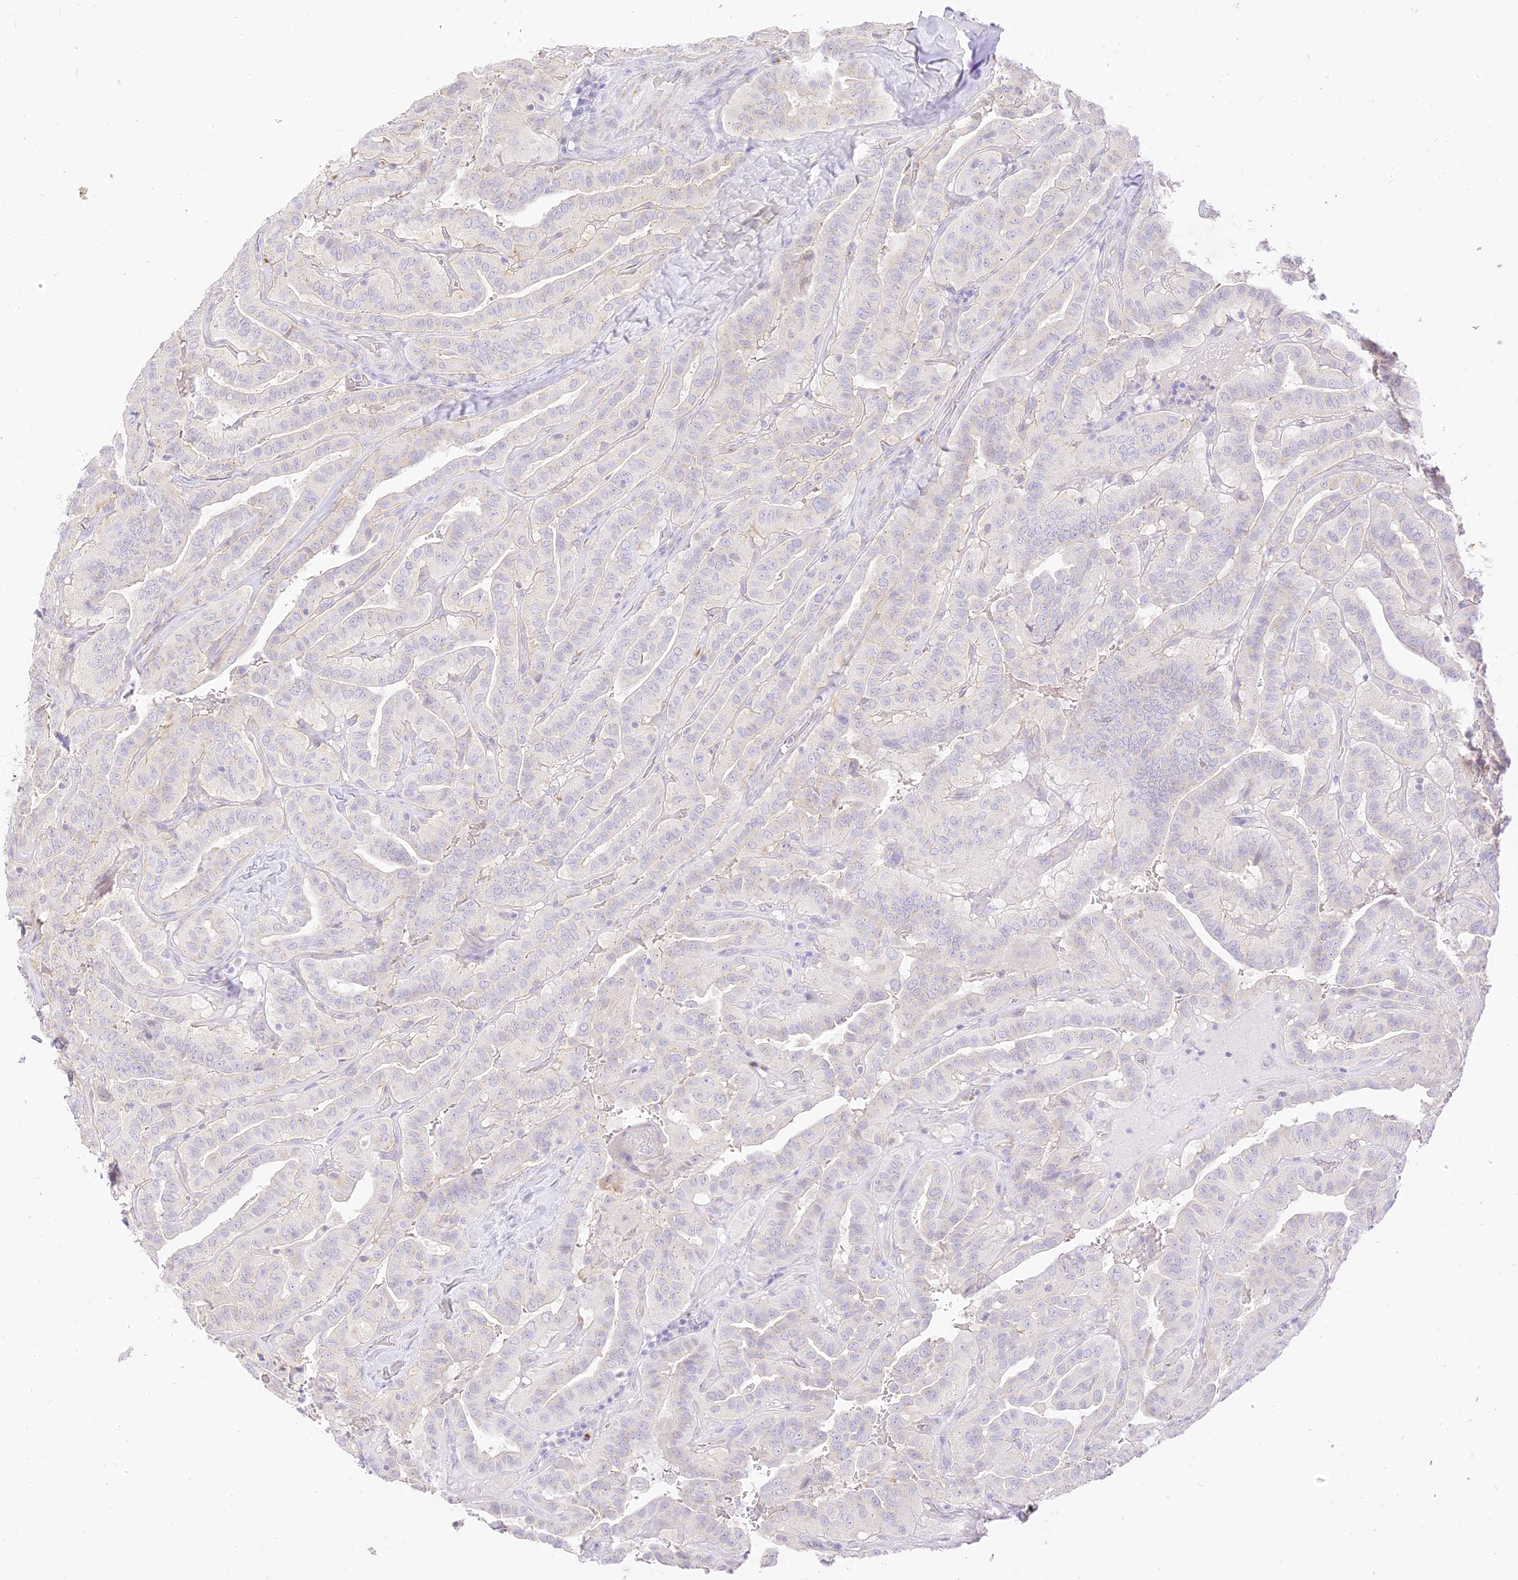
{"staining": {"intensity": "negative", "quantity": "none", "location": "none"}, "tissue": "thyroid cancer", "cell_type": "Tumor cells", "image_type": "cancer", "snomed": [{"axis": "morphology", "description": "Papillary adenocarcinoma, NOS"}, {"axis": "topography", "description": "Thyroid gland"}], "caption": "High magnification brightfield microscopy of thyroid cancer stained with DAB (brown) and counterstained with hematoxylin (blue): tumor cells show no significant staining. The staining was performed using DAB (3,3'-diaminobenzidine) to visualize the protein expression in brown, while the nuclei were stained in blue with hematoxylin (Magnification: 20x).", "gene": "SEC13", "patient": {"sex": "male", "age": 77}}